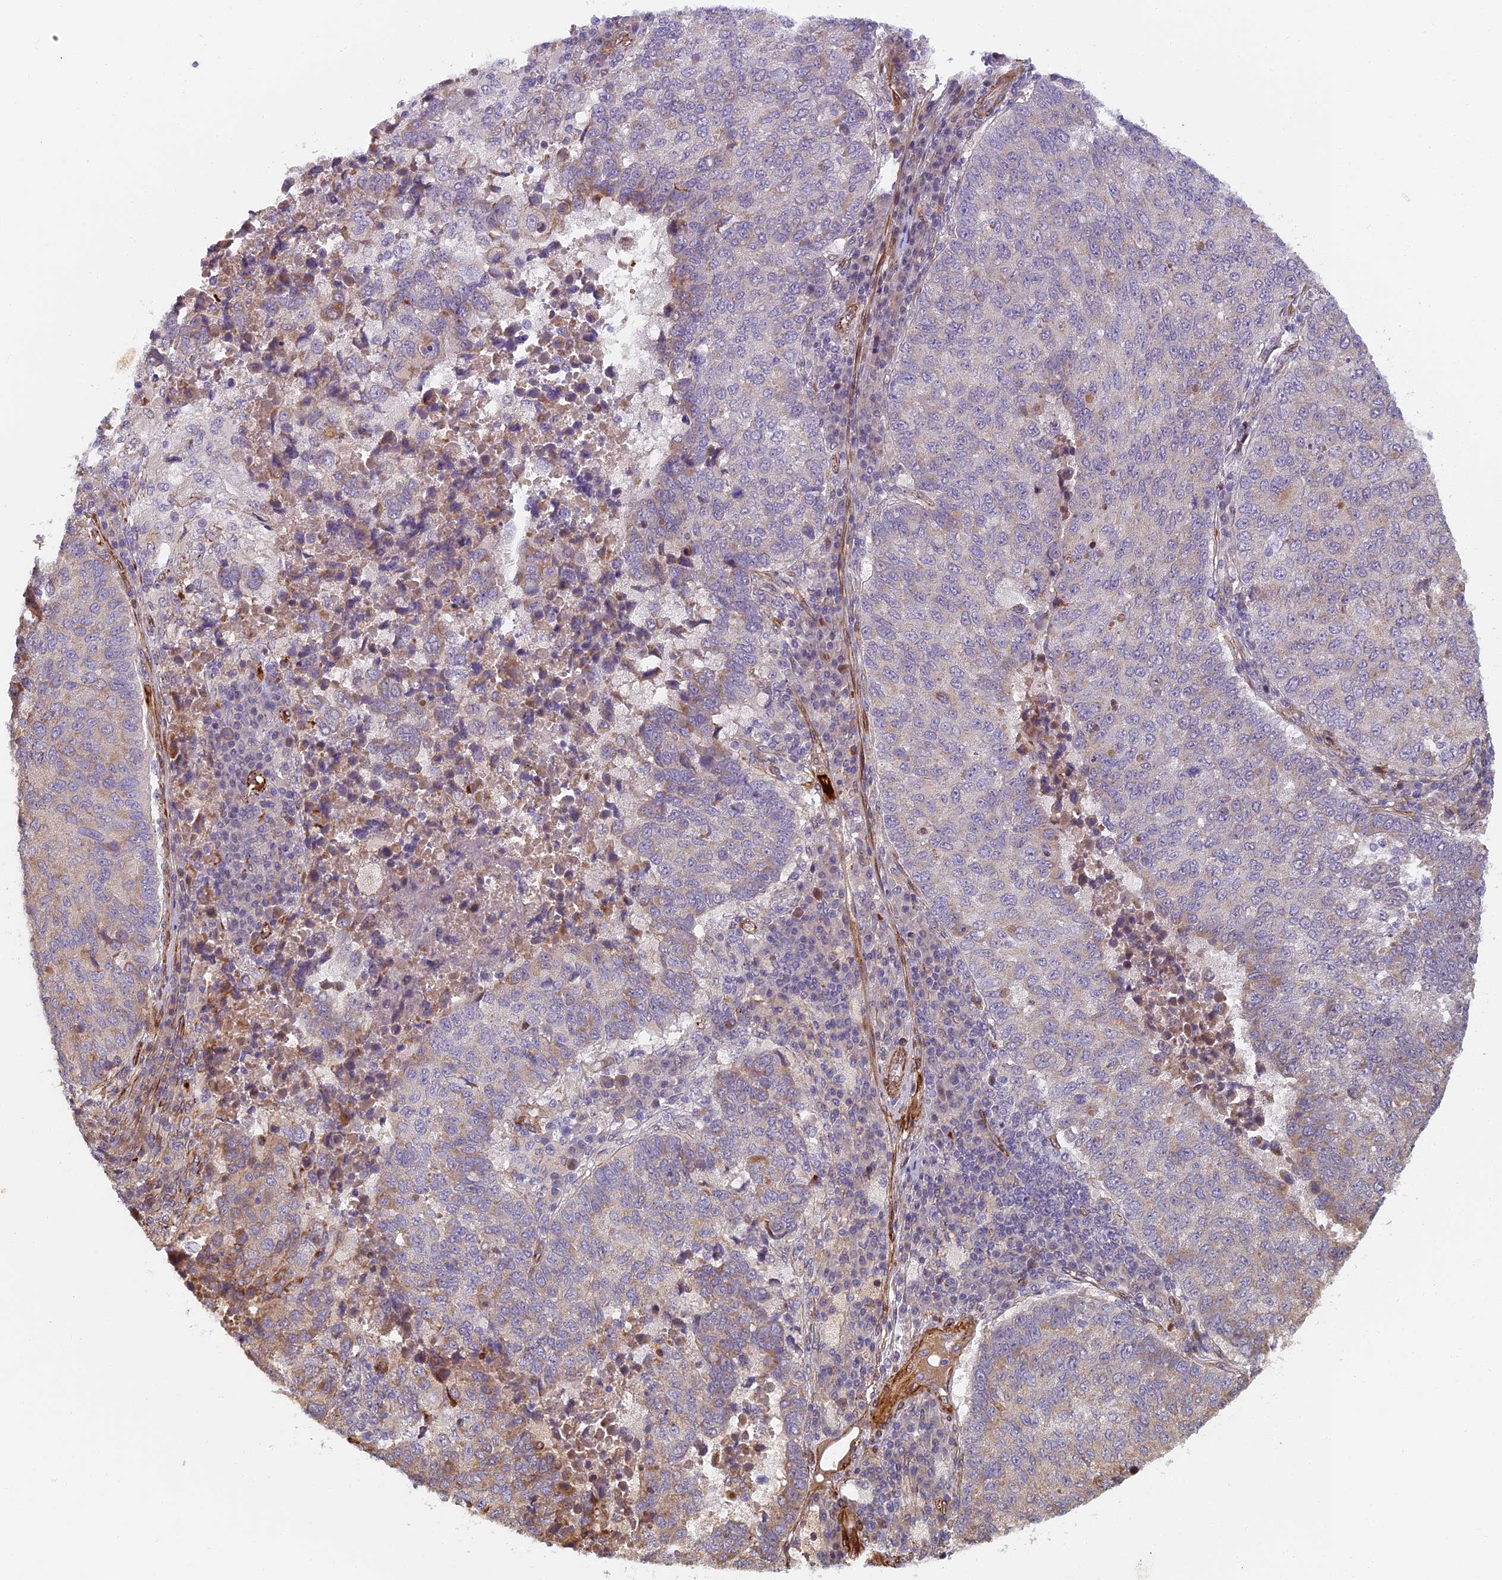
{"staining": {"intensity": "negative", "quantity": "none", "location": "none"}, "tissue": "lung cancer", "cell_type": "Tumor cells", "image_type": "cancer", "snomed": [{"axis": "morphology", "description": "Squamous cell carcinoma, NOS"}, {"axis": "topography", "description": "Lung"}], "caption": "Human lung cancer (squamous cell carcinoma) stained for a protein using immunohistochemistry (IHC) exhibits no expression in tumor cells.", "gene": "ABCB10", "patient": {"sex": "male", "age": 73}}